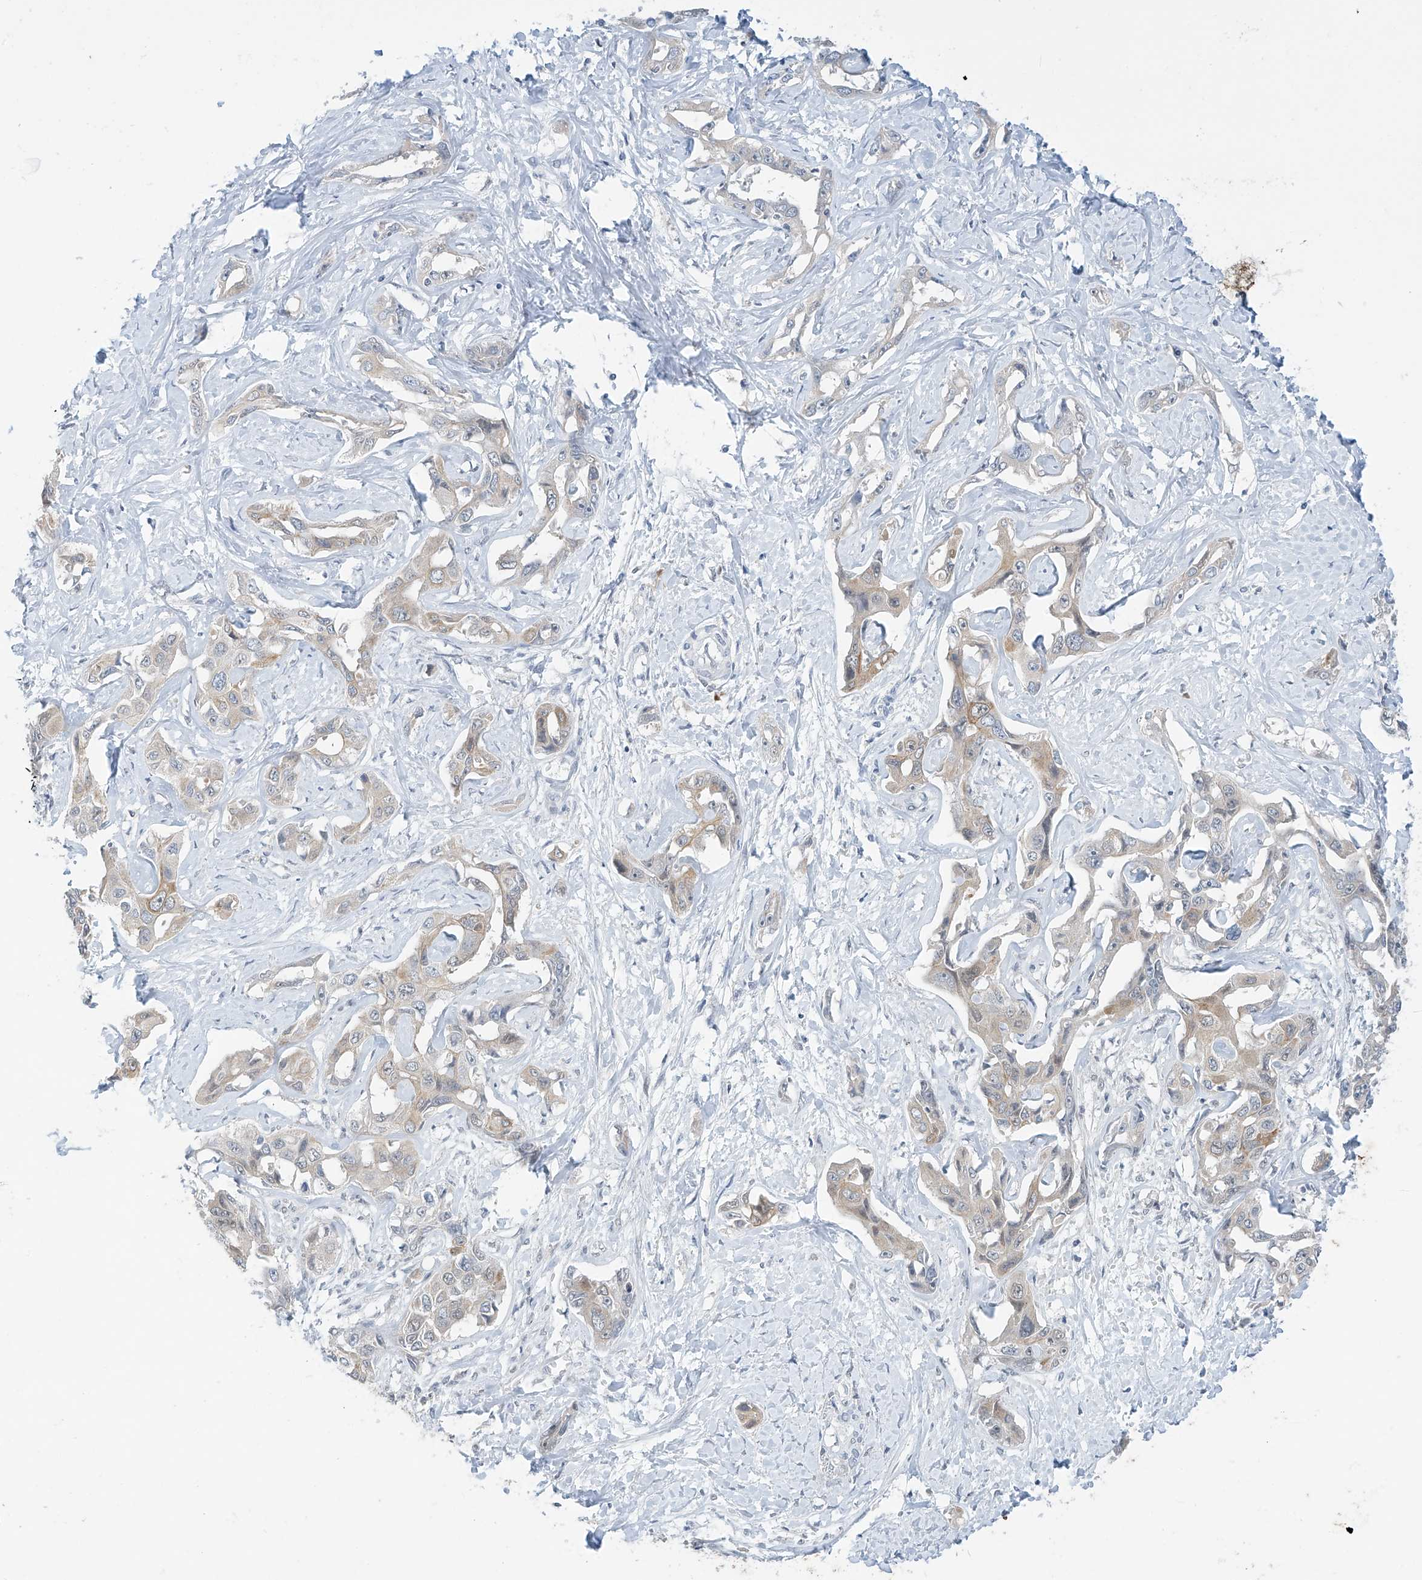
{"staining": {"intensity": "weak", "quantity": "<25%", "location": "cytoplasmic/membranous"}, "tissue": "liver cancer", "cell_type": "Tumor cells", "image_type": "cancer", "snomed": [{"axis": "morphology", "description": "Cholangiocarcinoma"}, {"axis": "topography", "description": "Liver"}], "caption": "High power microscopy micrograph of an immunohistochemistry (IHC) image of liver cancer, revealing no significant staining in tumor cells.", "gene": "APLF", "patient": {"sex": "male", "age": 59}}